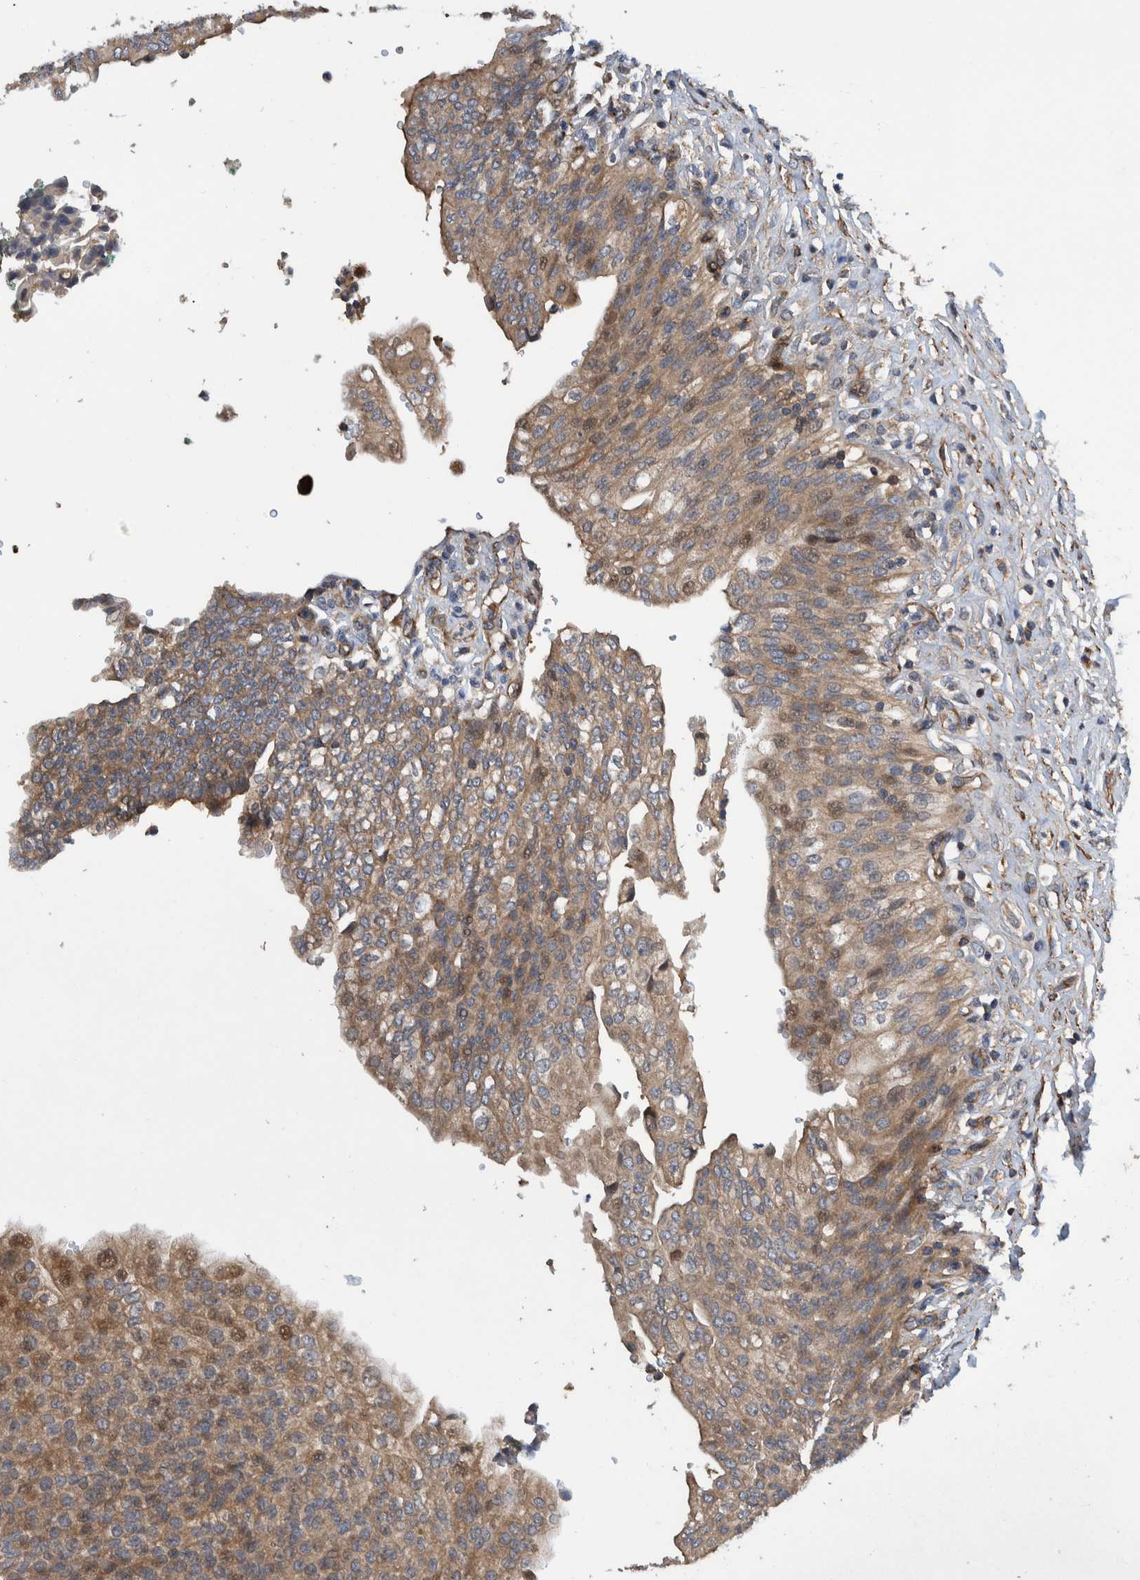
{"staining": {"intensity": "moderate", "quantity": ">75%", "location": "cytoplasmic/membranous,nuclear"}, "tissue": "urinary bladder", "cell_type": "Urothelial cells", "image_type": "normal", "snomed": [{"axis": "morphology", "description": "Urothelial carcinoma, High grade"}, {"axis": "topography", "description": "Urinary bladder"}], "caption": "A photomicrograph of urinary bladder stained for a protein reveals moderate cytoplasmic/membranous,nuclear brown staining in urothelial cells. (brown staining indicates protein expression, while blue staining denotes nuclei).", "gene": "GRPEL2", "patient": {"sex": "male", "age": 46}}